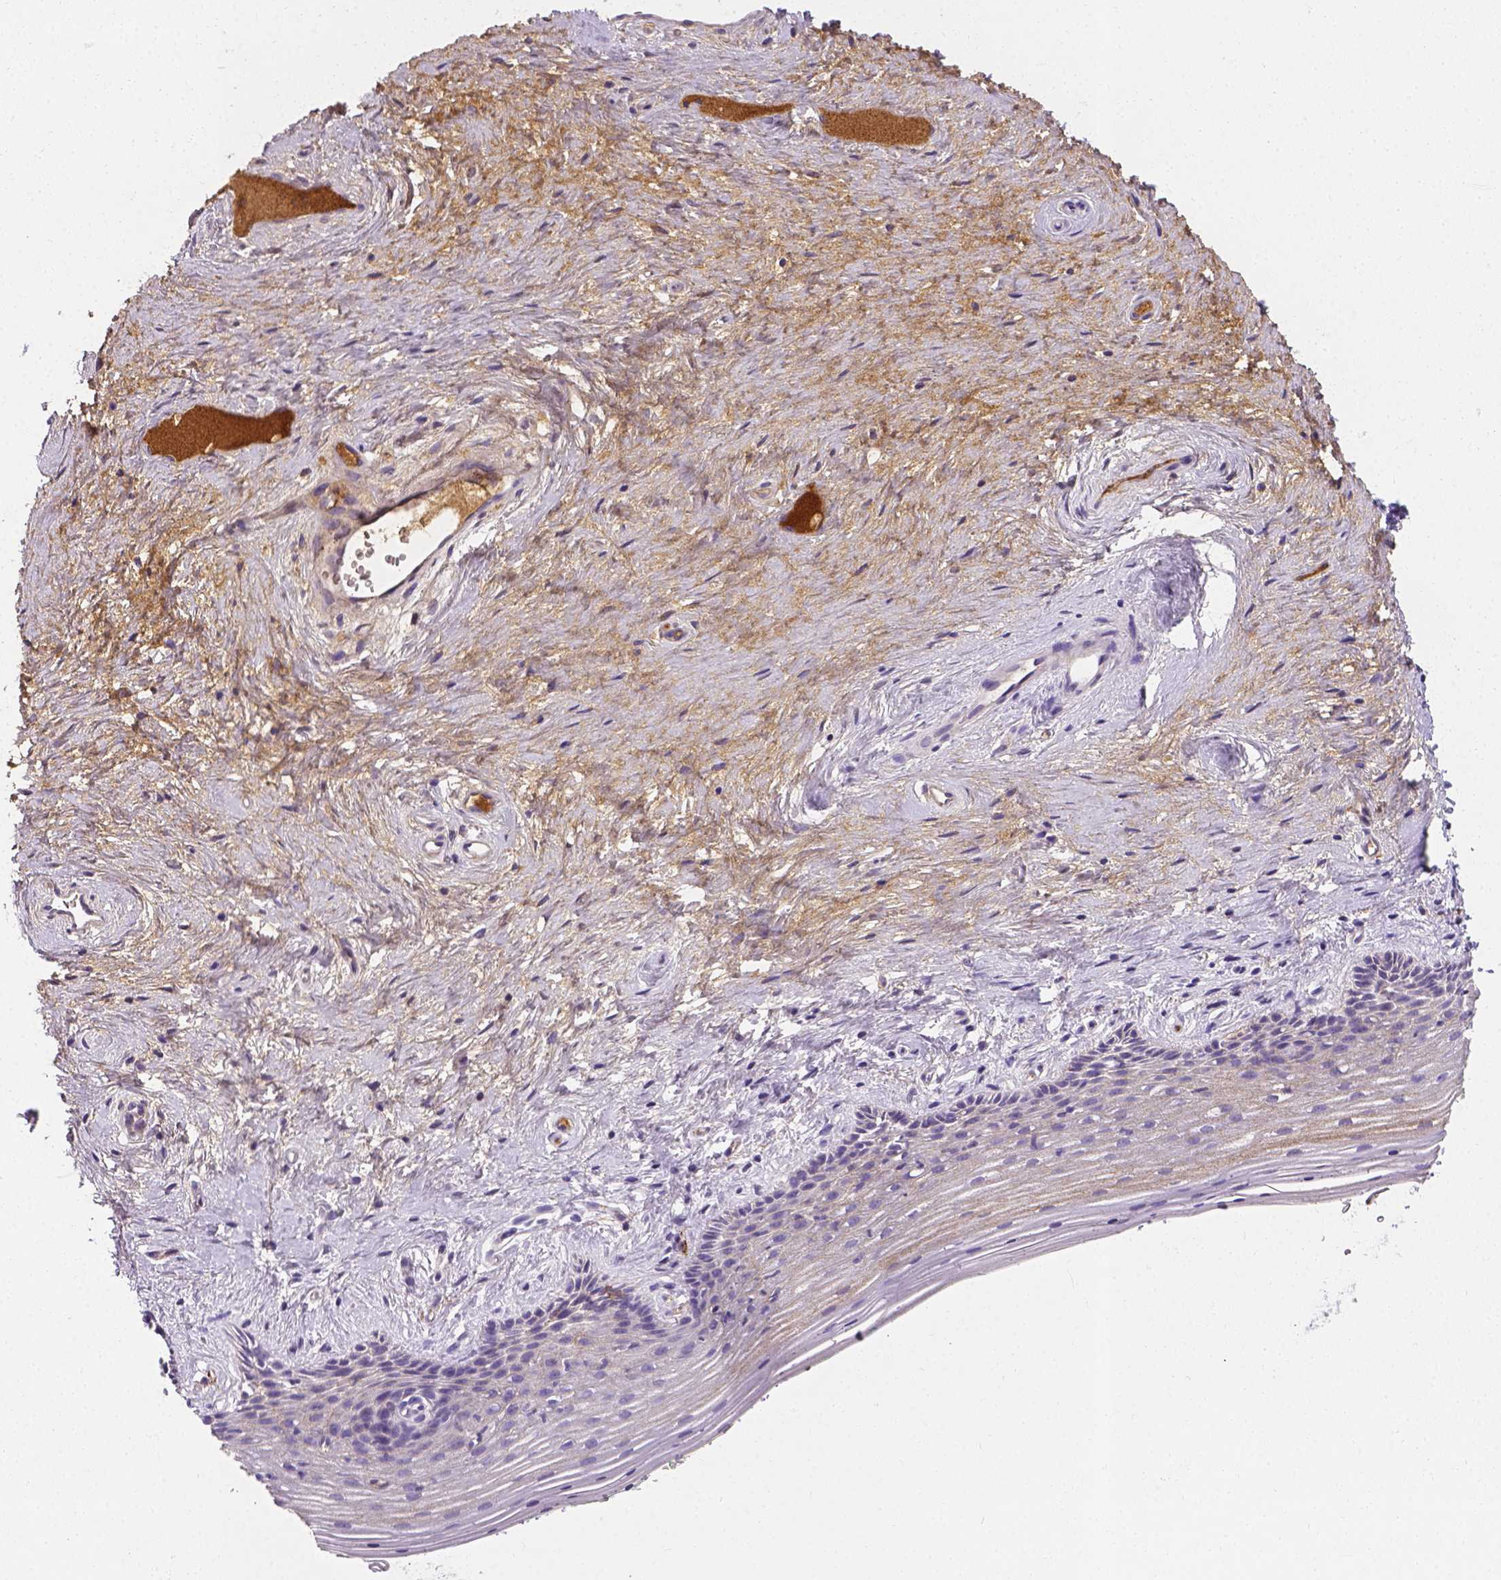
{"staining": {"intensity": "negative", "quantity": "none", "location": "none"}, "tissue": "vagina", "cell_type": "Squamous epithelial cells", "image_type": "normal", "snomed": [{"axis": "morphology", "description": "Normal tissue, NOS"}, {"axis": "topography", "description": "Vagina"}], "caption": "High power microscopy image of an immunohistochemistry micrograph of normal vagina, revealing no significant staining in squamous epithelial cells. (DAB immunohistochemistry (IHC) visualized using brightfield microscopy, high magnification).", "gene": "APOE", "patient": {"sex": "female", "age": 45}}